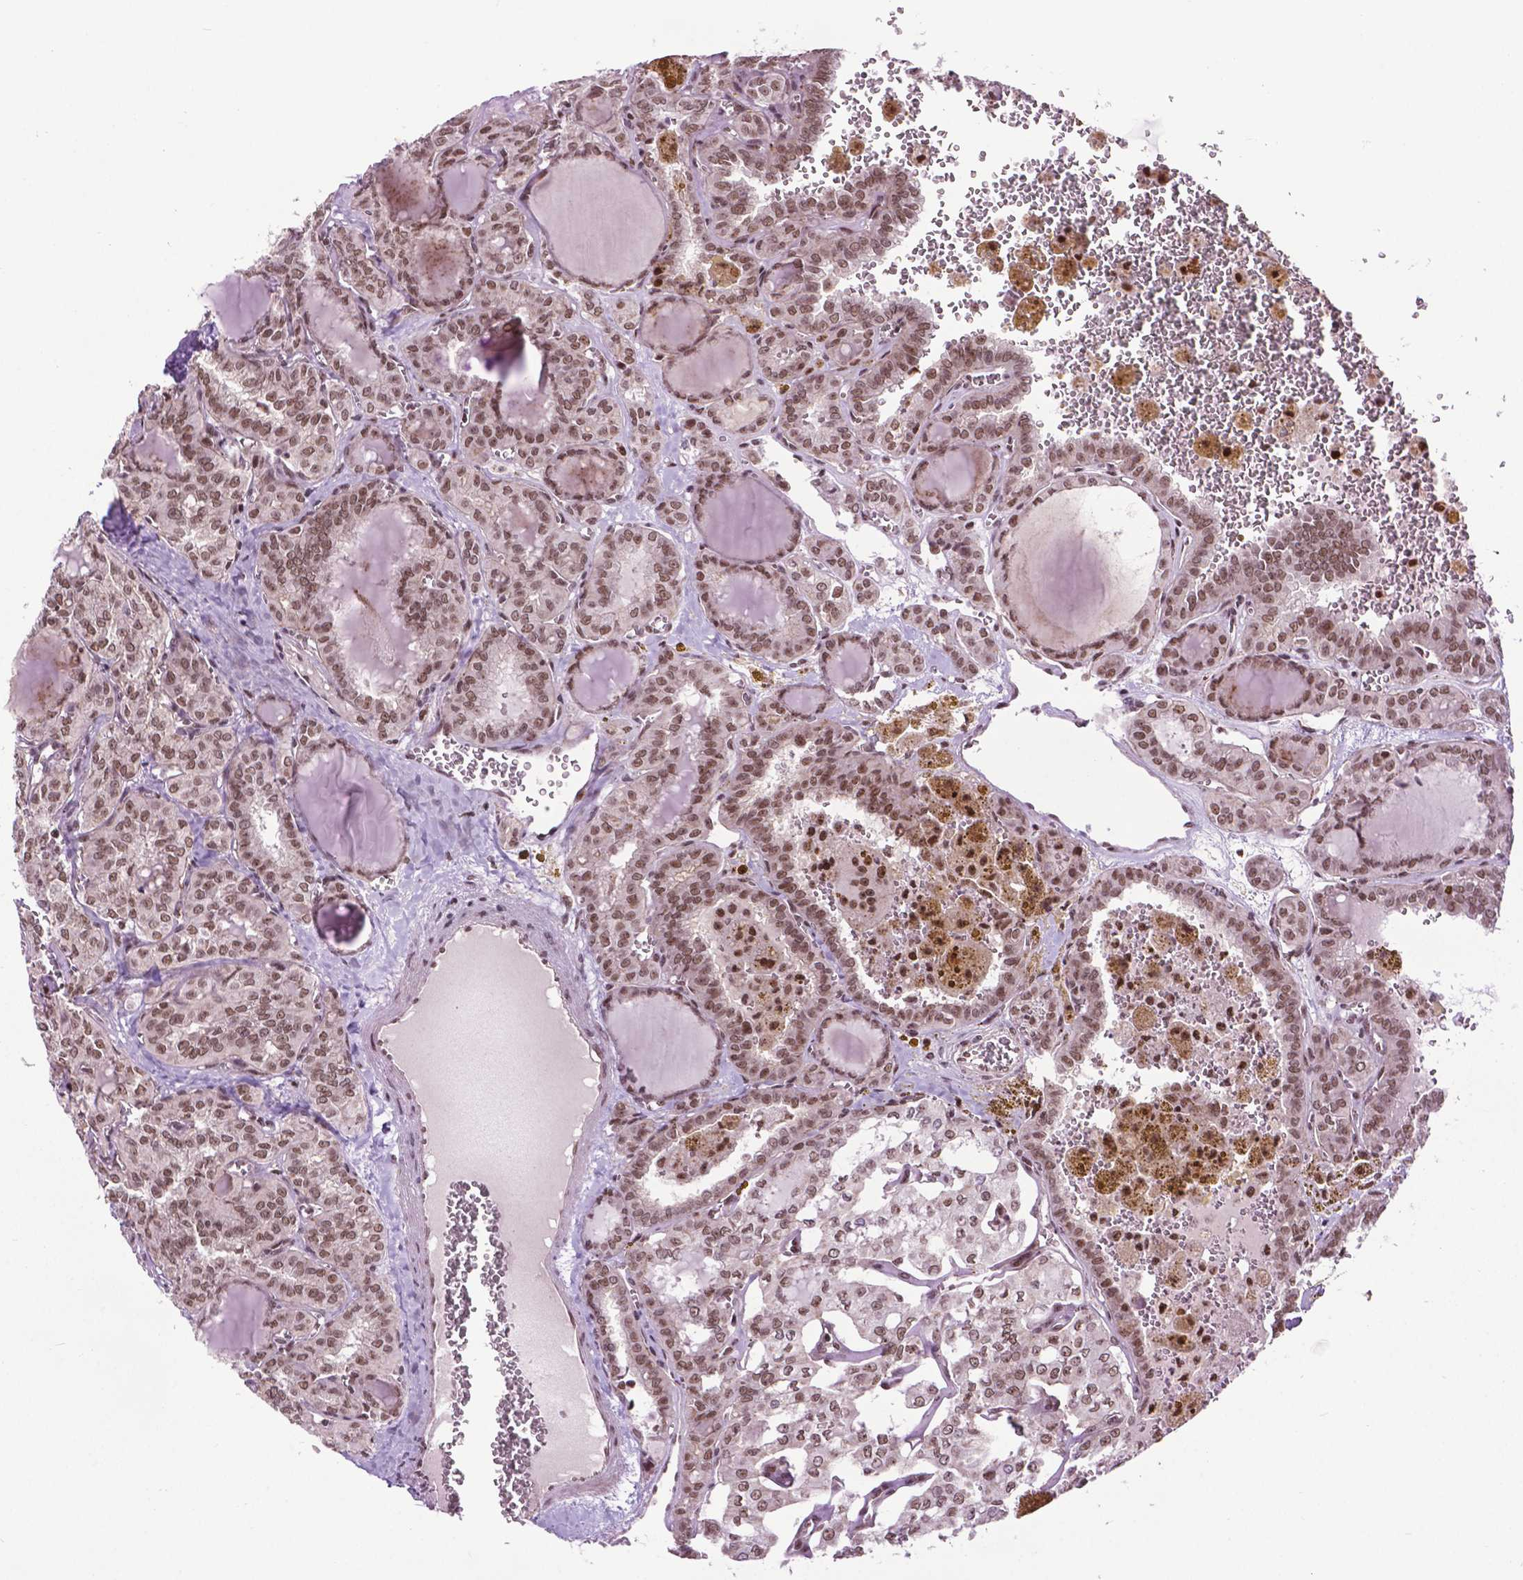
{"staining": {"intensity": "moderate", "quantity": ">75%", "location": "nuclear"}, "tissue": "thyroid cancer", "cell_type": "Tumor cells", "image_type": "cancer", "snomed": [{"axis": "morphology", "description": "Papillary adenocarcinoma, NOS"}, {"axis": "topography", "description": "Thyroid gland"}], "caption": "This photomicrograph reveals thyroid cancer (papillary adenocarcinoma) stained with IHC to label a protein in brown. The nuclear of tumor cells show moderate positivity for the protein. Nuclei are counter-stained blue.", "gene": "EAF1", "patient": {"sex": "female", "age": 41}}